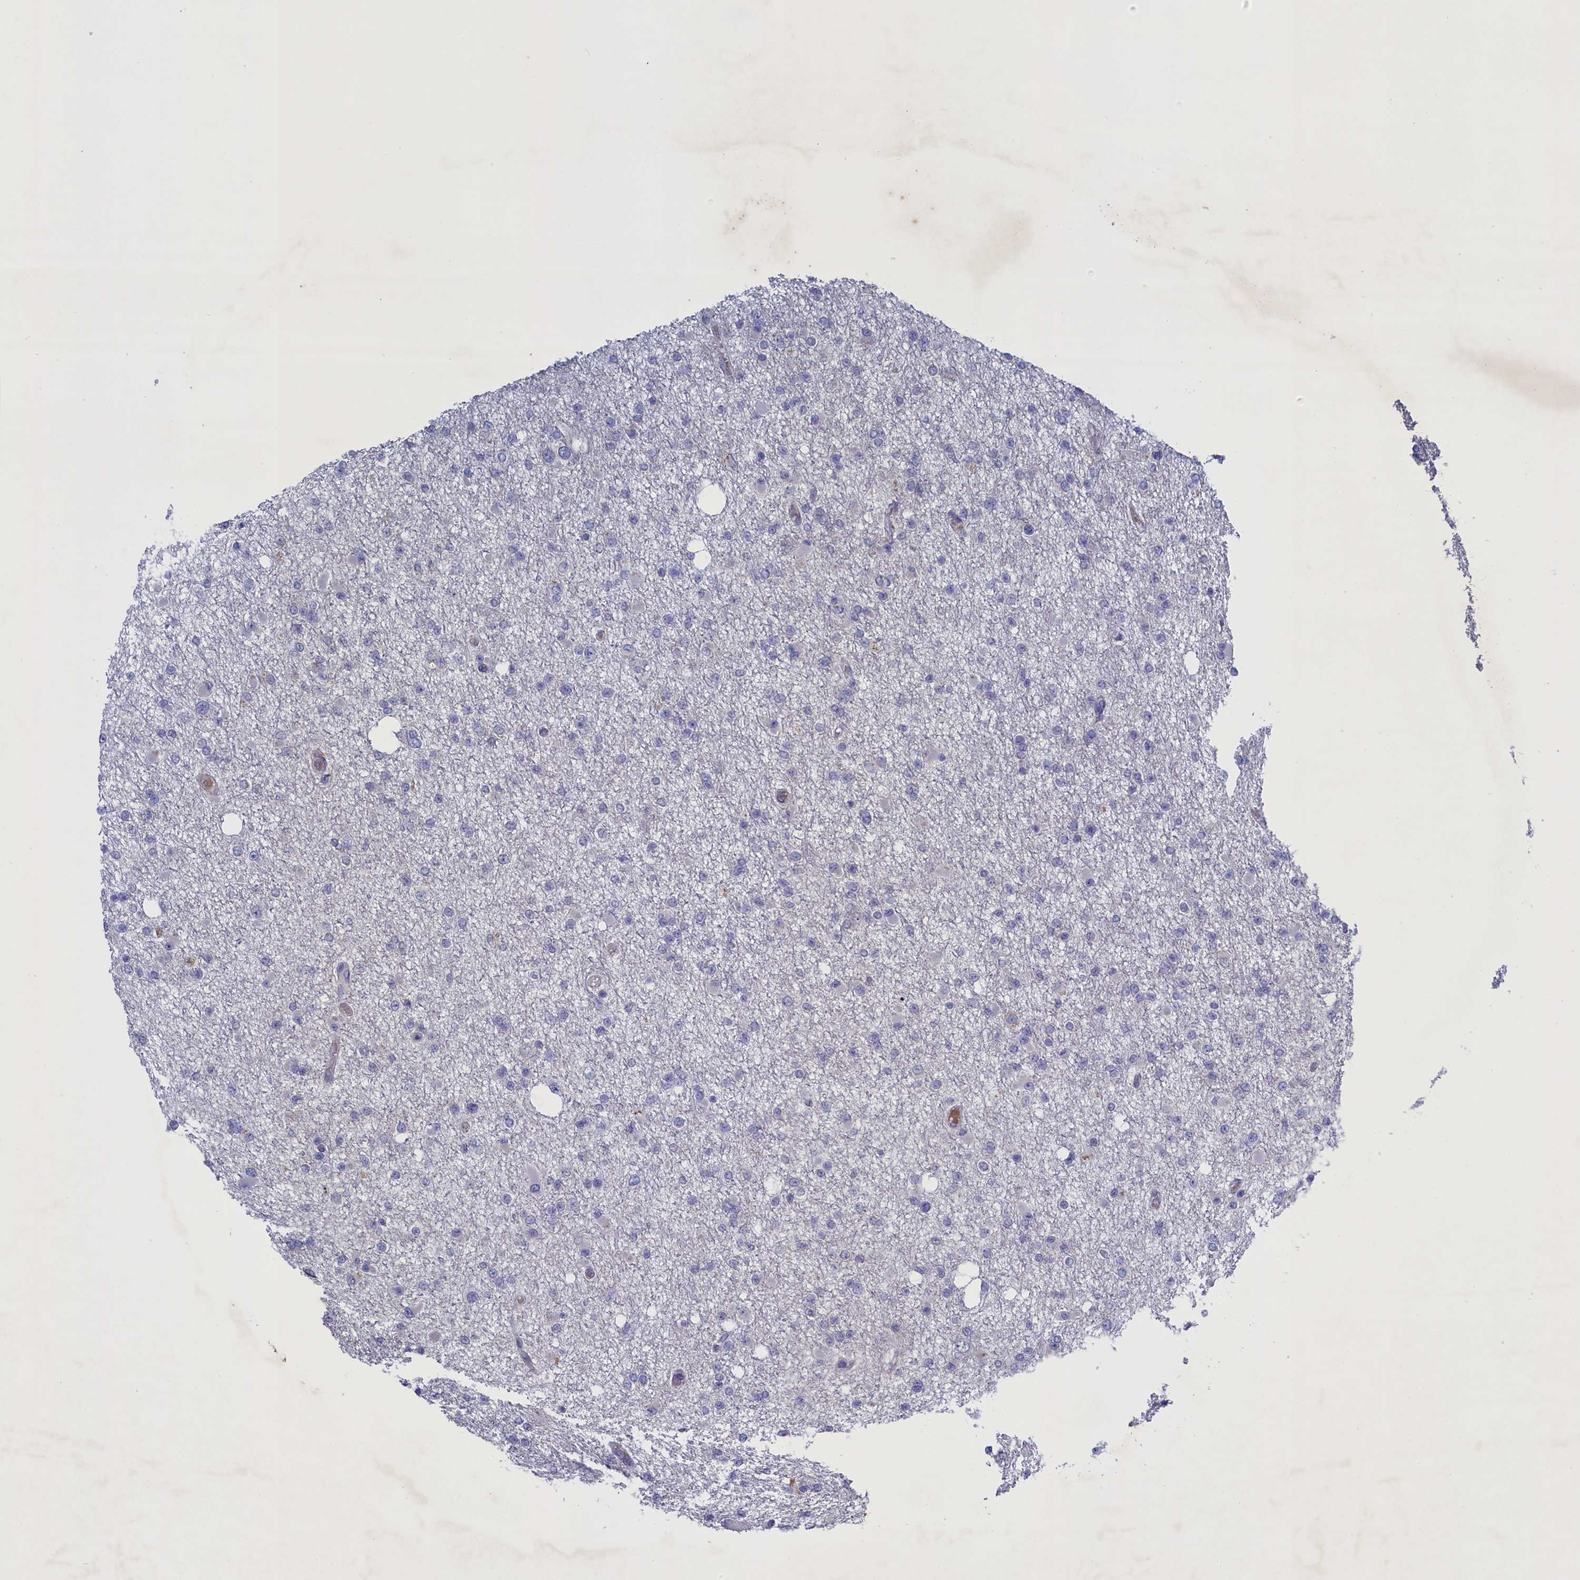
{"staining": {"intensity": "negative", "quantity": "none", "location": "none"}, "tissue": "glioma", "cell_type": "Tumor cells", "image_type": "cancer", "snomed": [{"axis": "morphology", "description": "Glioma, malignant, Low grade"}, {"axis": "topography", "description": "Brain"}], "caption": "Human glioma stained for a protein using immunohistochemistry shows no positivity in tumor cells.", "gene": "GPR108", "patient": {"sex": "female", "age": 22}}